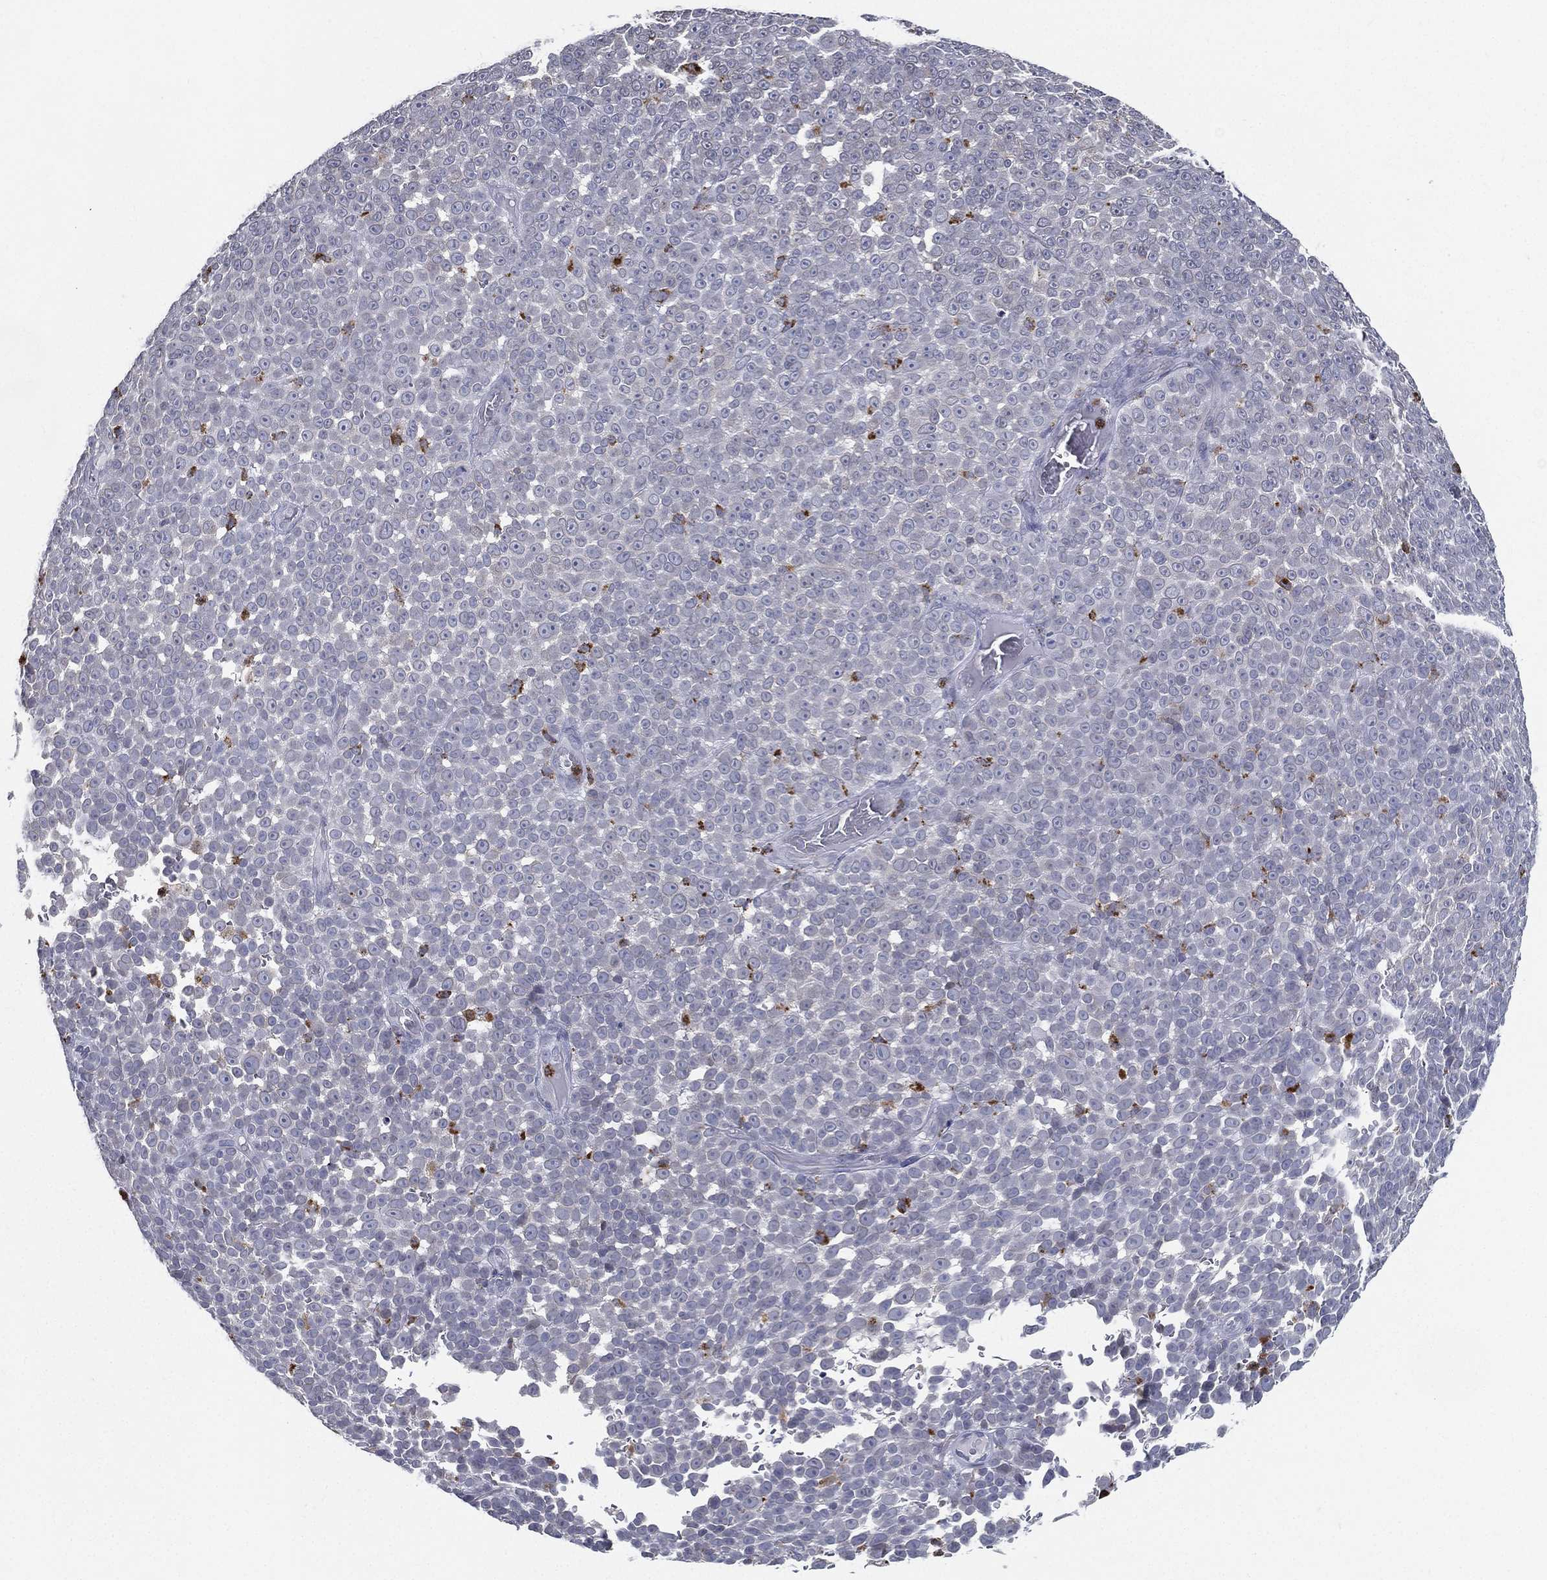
{"staining": {"intensity": "negative", "quantity": "none", "location": "none"}, "tissue": "melanoma", "cell_type": "Tumor cells", "image_type": "cancer", "snomed": [{"axis": "morphology", "description": "Malignant melanoma, NOS"}, {"axis": "topography", "description": "Skin"}], "caption": "This histopathology image is of melanoma stained with IHC to label a protein in brown with the nuclei are counter-stained blue. There is no positivity in tumor cells.", "gene": "EVI2B", "patient": {"sex": "female", "age": 95}}